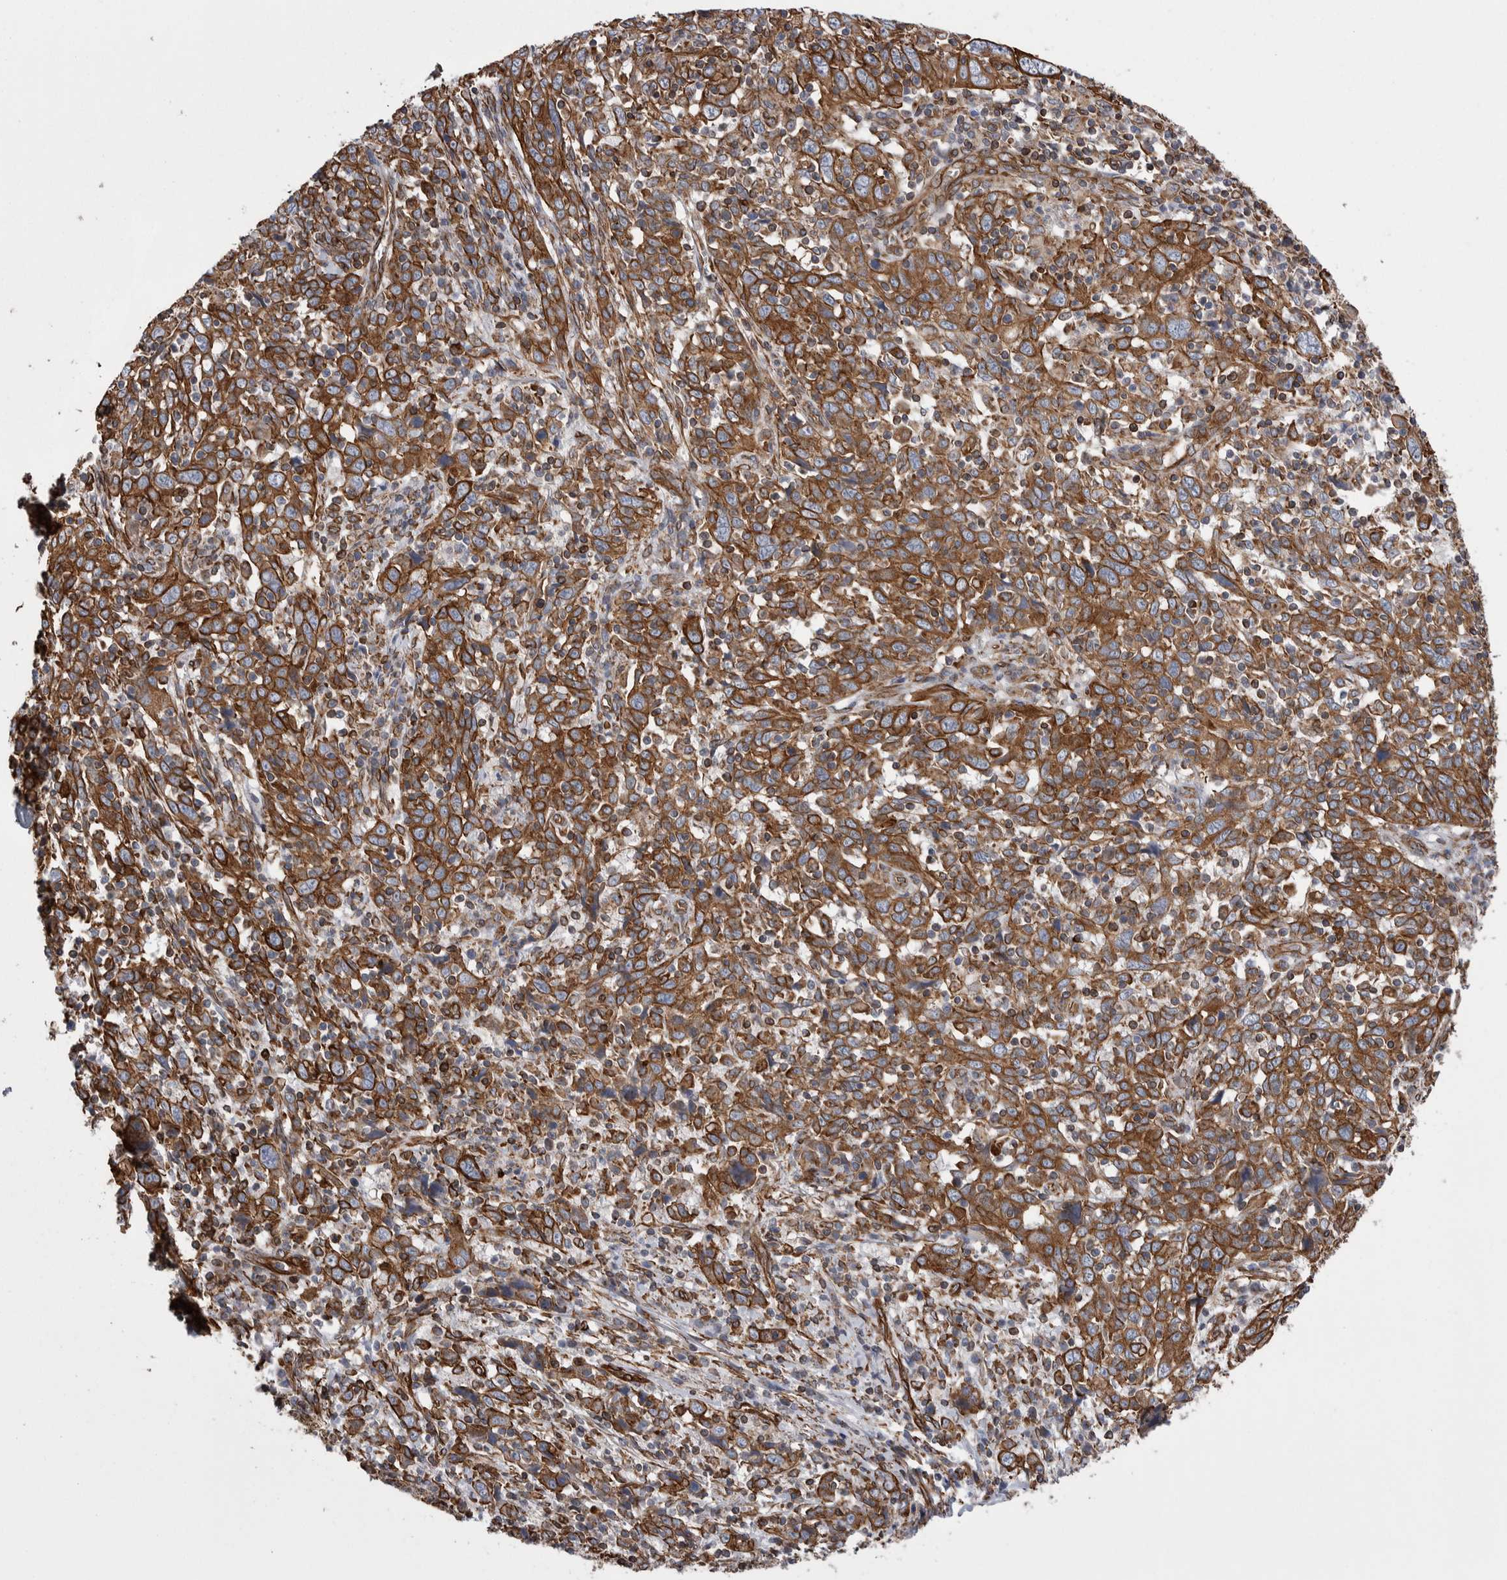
{"staining": {"intensity": "strong", "quantity": ">75%", "location": "cytoplasmic/membranous"}, "tissue": "cervical cancer", "cell_type": "Tumor cells", "image_type": "cancer", "snomed": [{"axis": "morphology", "description": "Squamous cell carcinoma, NOS"}, {"axis": "topography", "description": "Cervix"}], "caption": "The micrograph demonstrates a brown stain indicating the presence of a protein in the cytoplasmic/membranous of tumor cells in cervical cancer. Using DAB (3,3'-diaminobenzidine) (brown) and hematoxylin (blue) stains, captured at high magnification using brightfield microscopy.", "gene": "KIF12", "patient": {"sex": "female", "age": 46}}